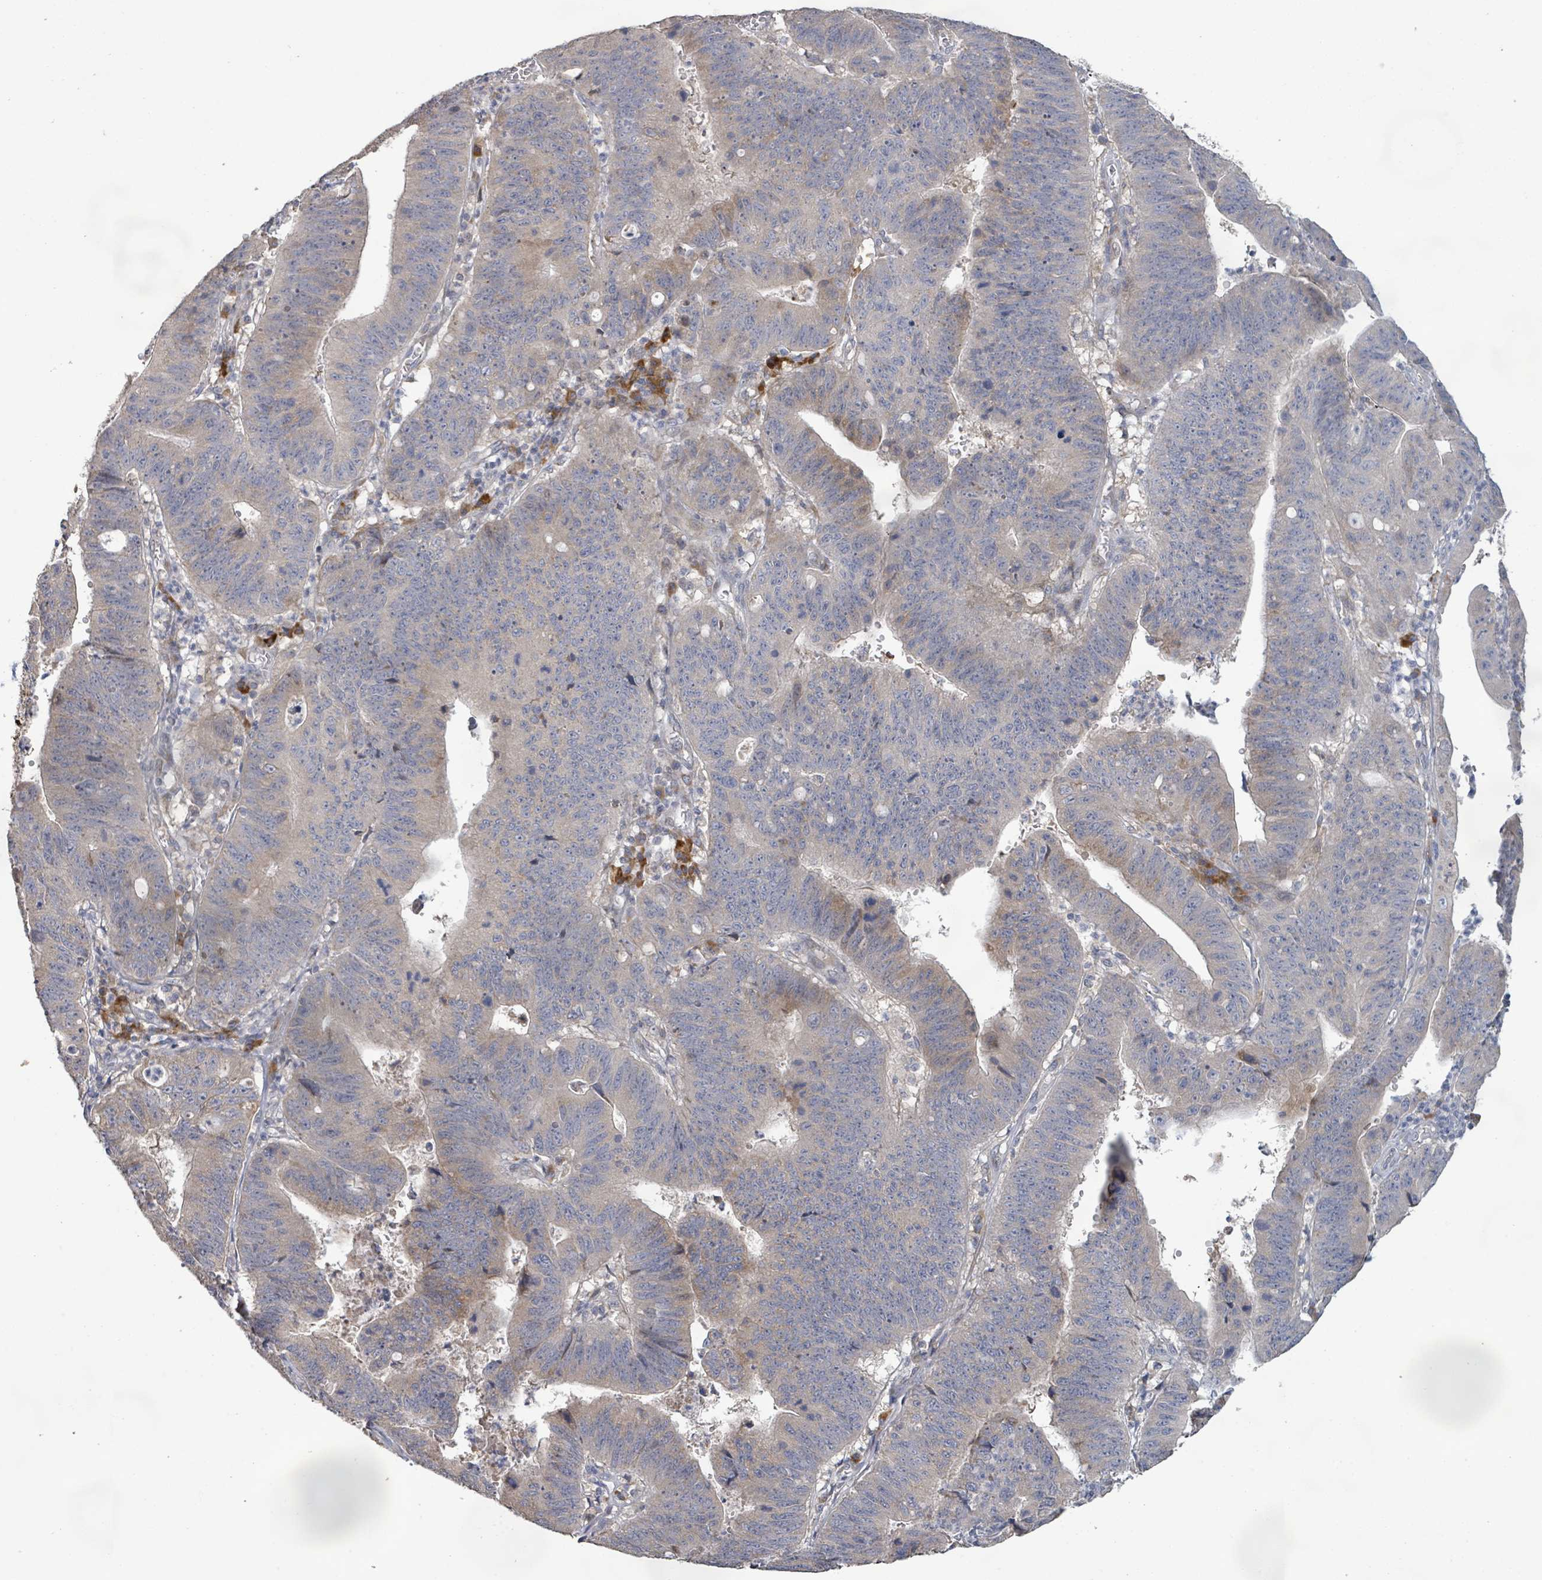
{"staining": {"intensity": "moderate", "quantity": "<25%", "location": "cytoplasmic/membranous"}, "tissue": "stomach cancer", "cell_type": "Tumor cells", "image_type": "cancer", "snomed": [{"axis": "morphology", "description": "Adenocarcinoma, NOS"}, {"axis": "topography", "description": "Stomach"}], "caption": "Immunohistochemical staining of stomach cancer shows moderate cytoplasmic/membranous protein staining in approximately <25% of tumor cells.", "gene": "KCNS2", "patient": {"sex": "male", "age": 59}}